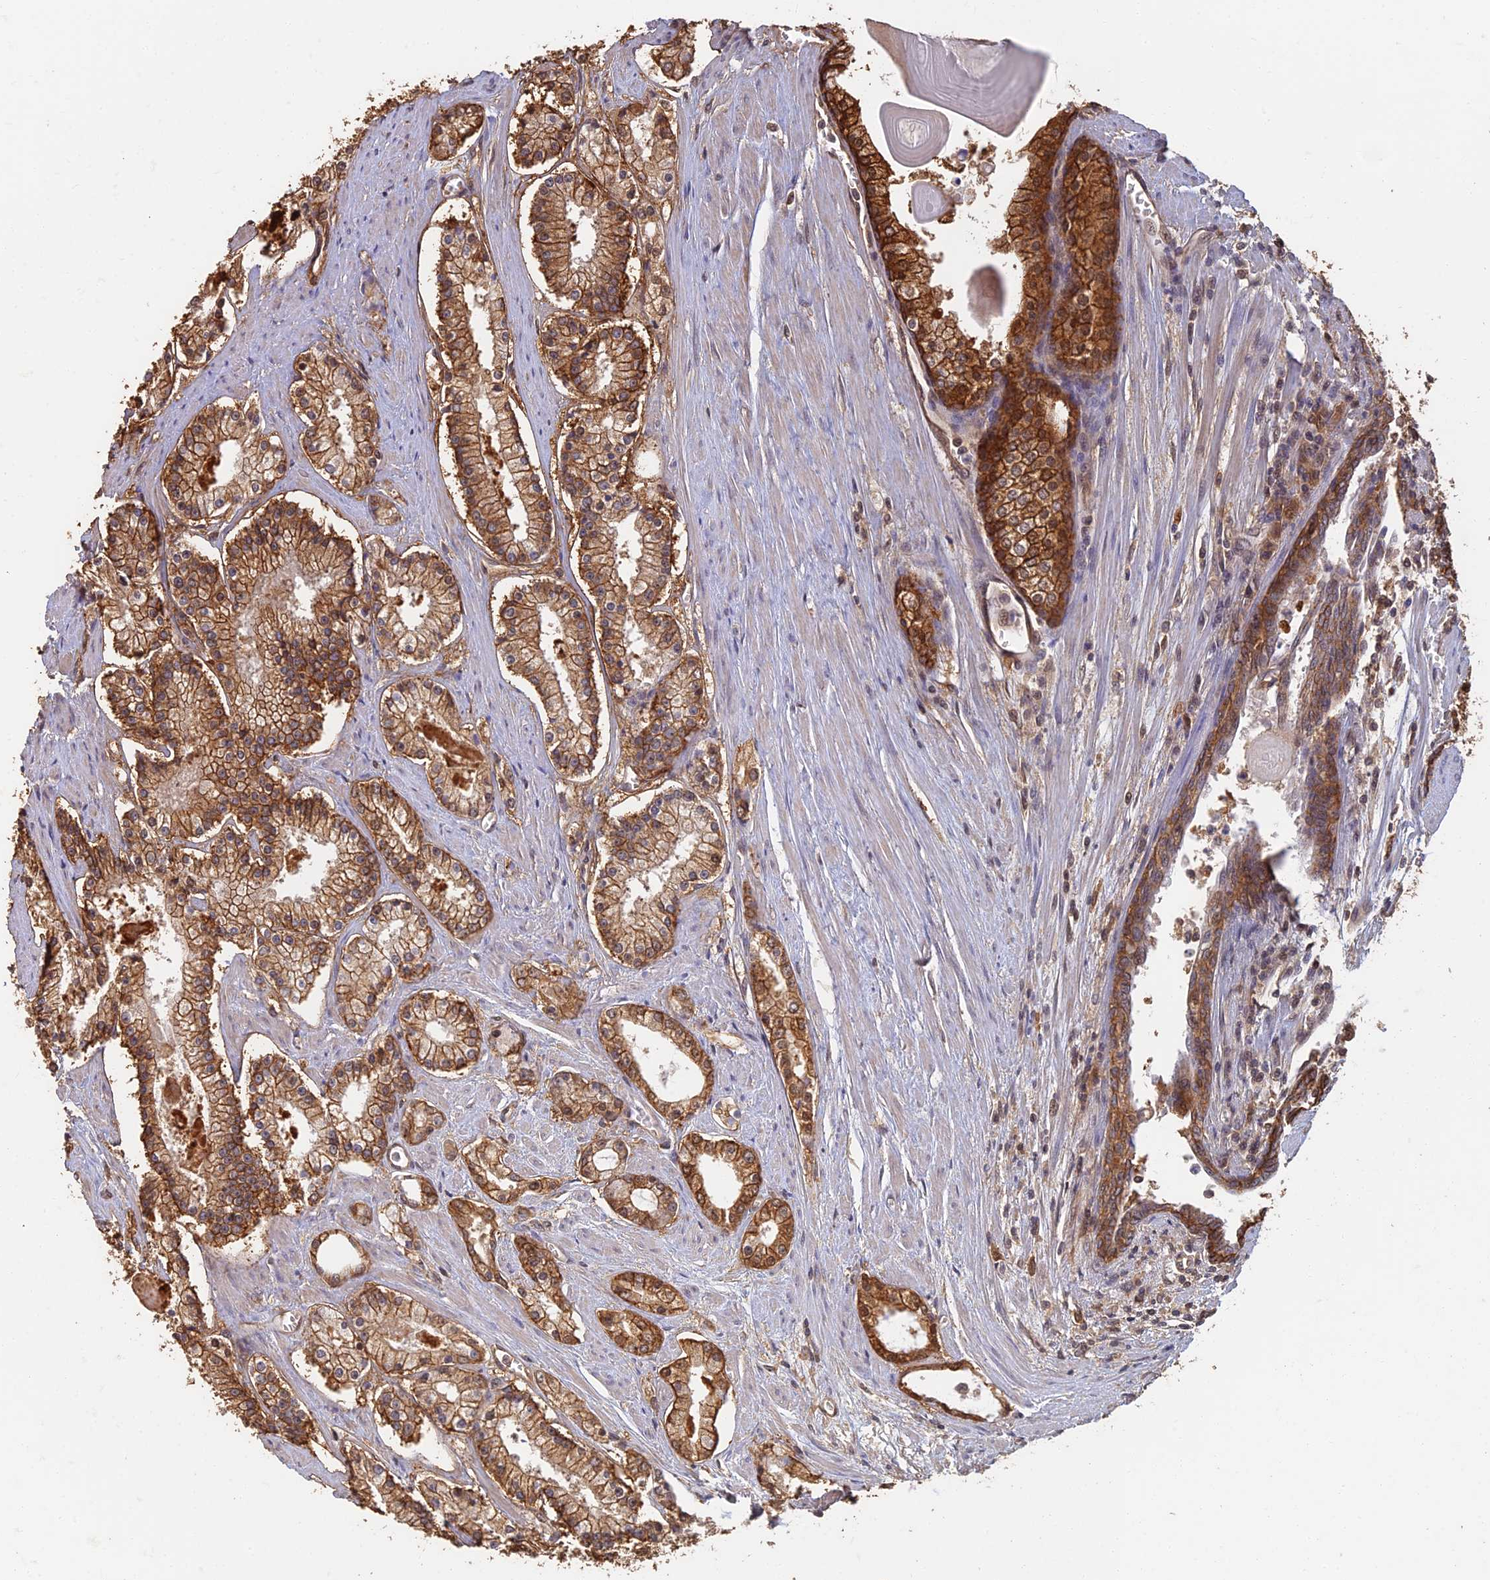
{"staining": {"intensity": "moderate", "quantity": ">75%", "location": "cytoplasmic/membranous"}, "tissue": "prostate cancer", "cell_type": "Tumor cells", "image_type": "cancer", "snomed": [{"axis": "morphology", "description": "Adenocarcinoma, Low grade"}, {"axis": "topography", "description": "Prostate"}], "caption": "Immunohistochemistry of human prostate cancer shows medium levels of moderate cytoplasmic/membranous staining in approximately >75% of tumor cells.", "gene": "LRRN3", "patient": {"sex": "male", "age": 54}}